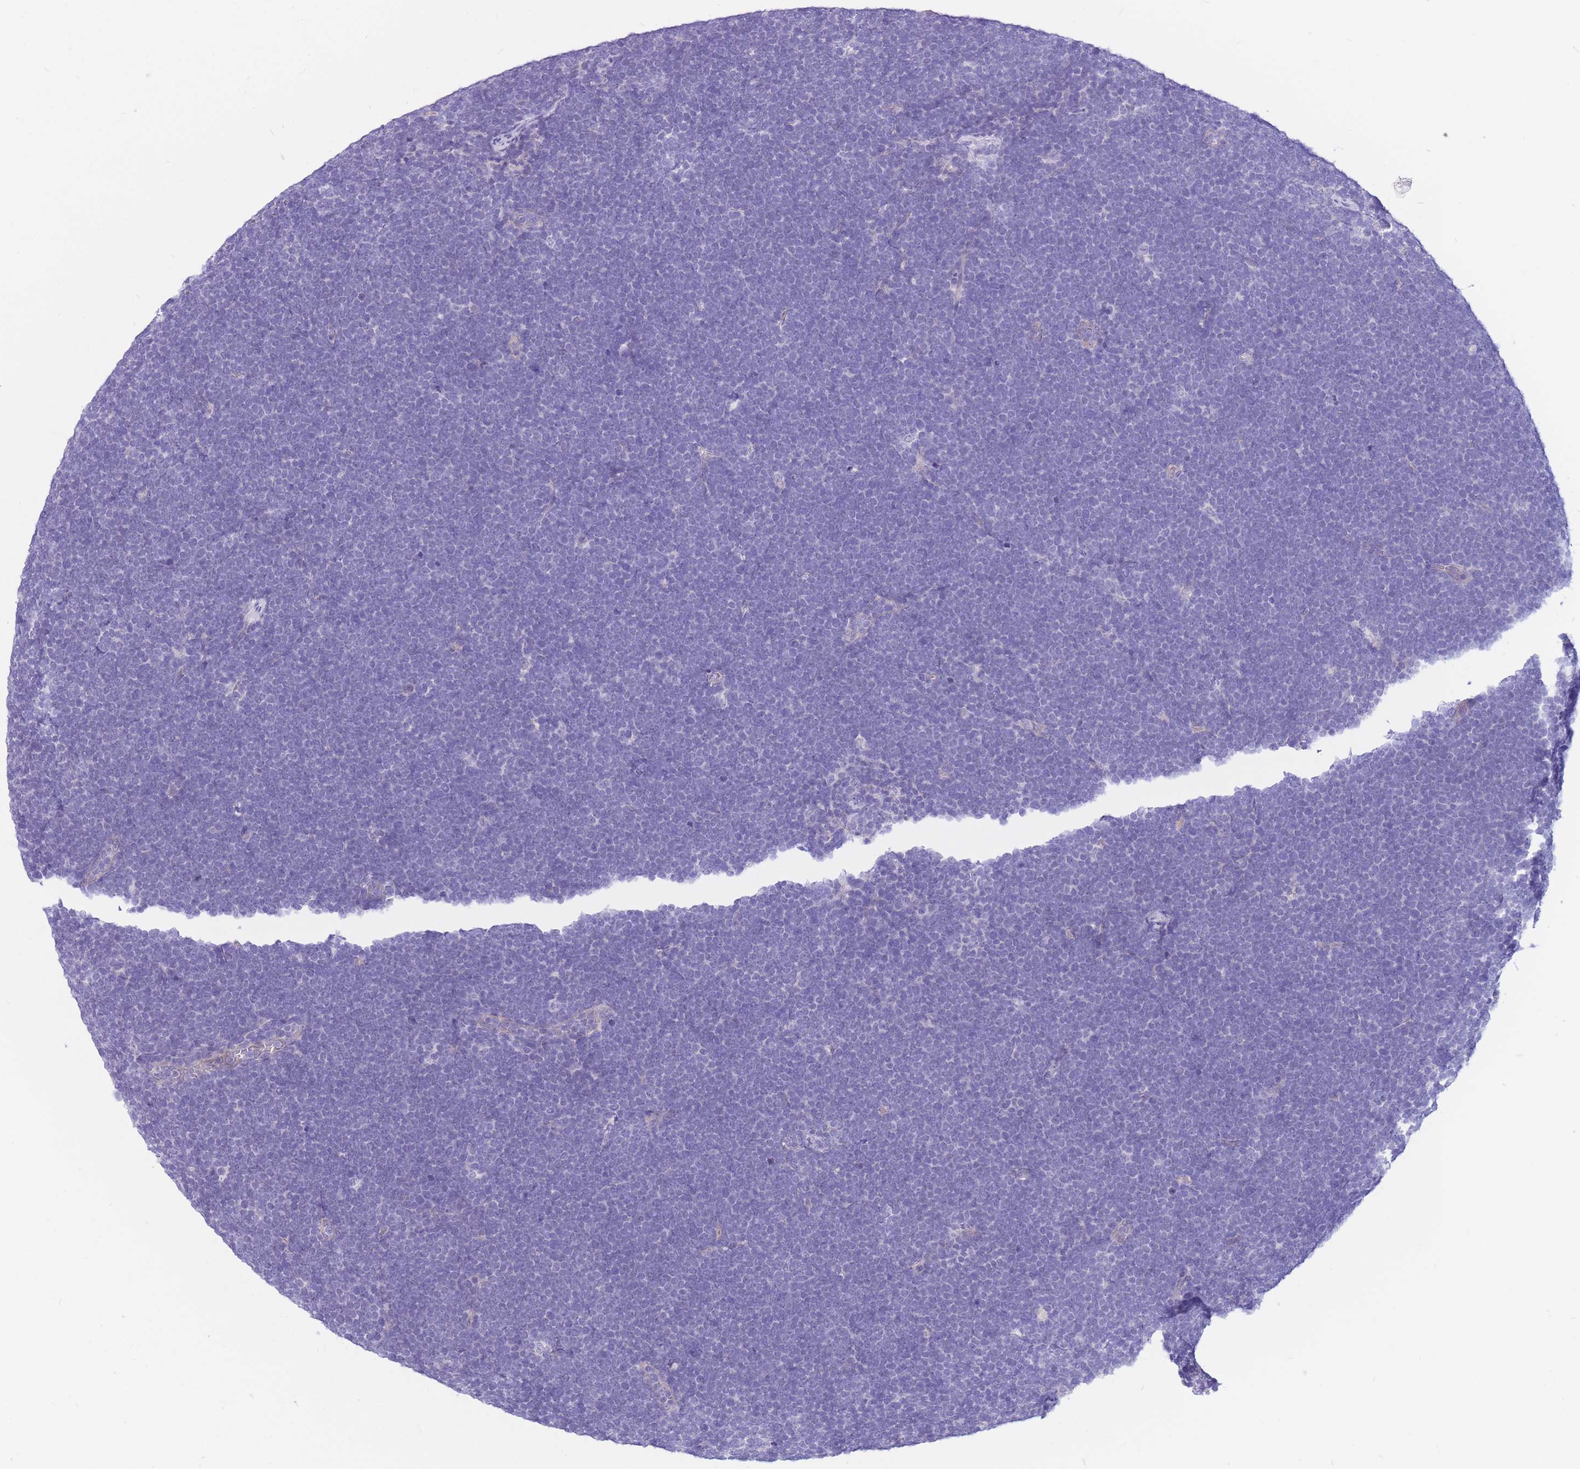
{"staining": {"intensity": "negative", "quantity": "none", "location": "none"}, "tissue": "lymphoma", "cell_type": "Tumor cells", "image_type": "cancer", "snomed": [{"axis": "morphology", "description": "Malignant lymphoma, non-Hodgkin's type, High grade"}, {"axis": "topography", "description": "Lymph node"}], "caption": "Immunohistochemical staining of malignant lymphoma, non-Hodgkin's type (high-grade) displays no significant positivity in tumor cells. (DAB immunohistochemistry (IHC), high magnification).", "gene": "ZNF311", "patient": {"sex": "male", "age": 13}}